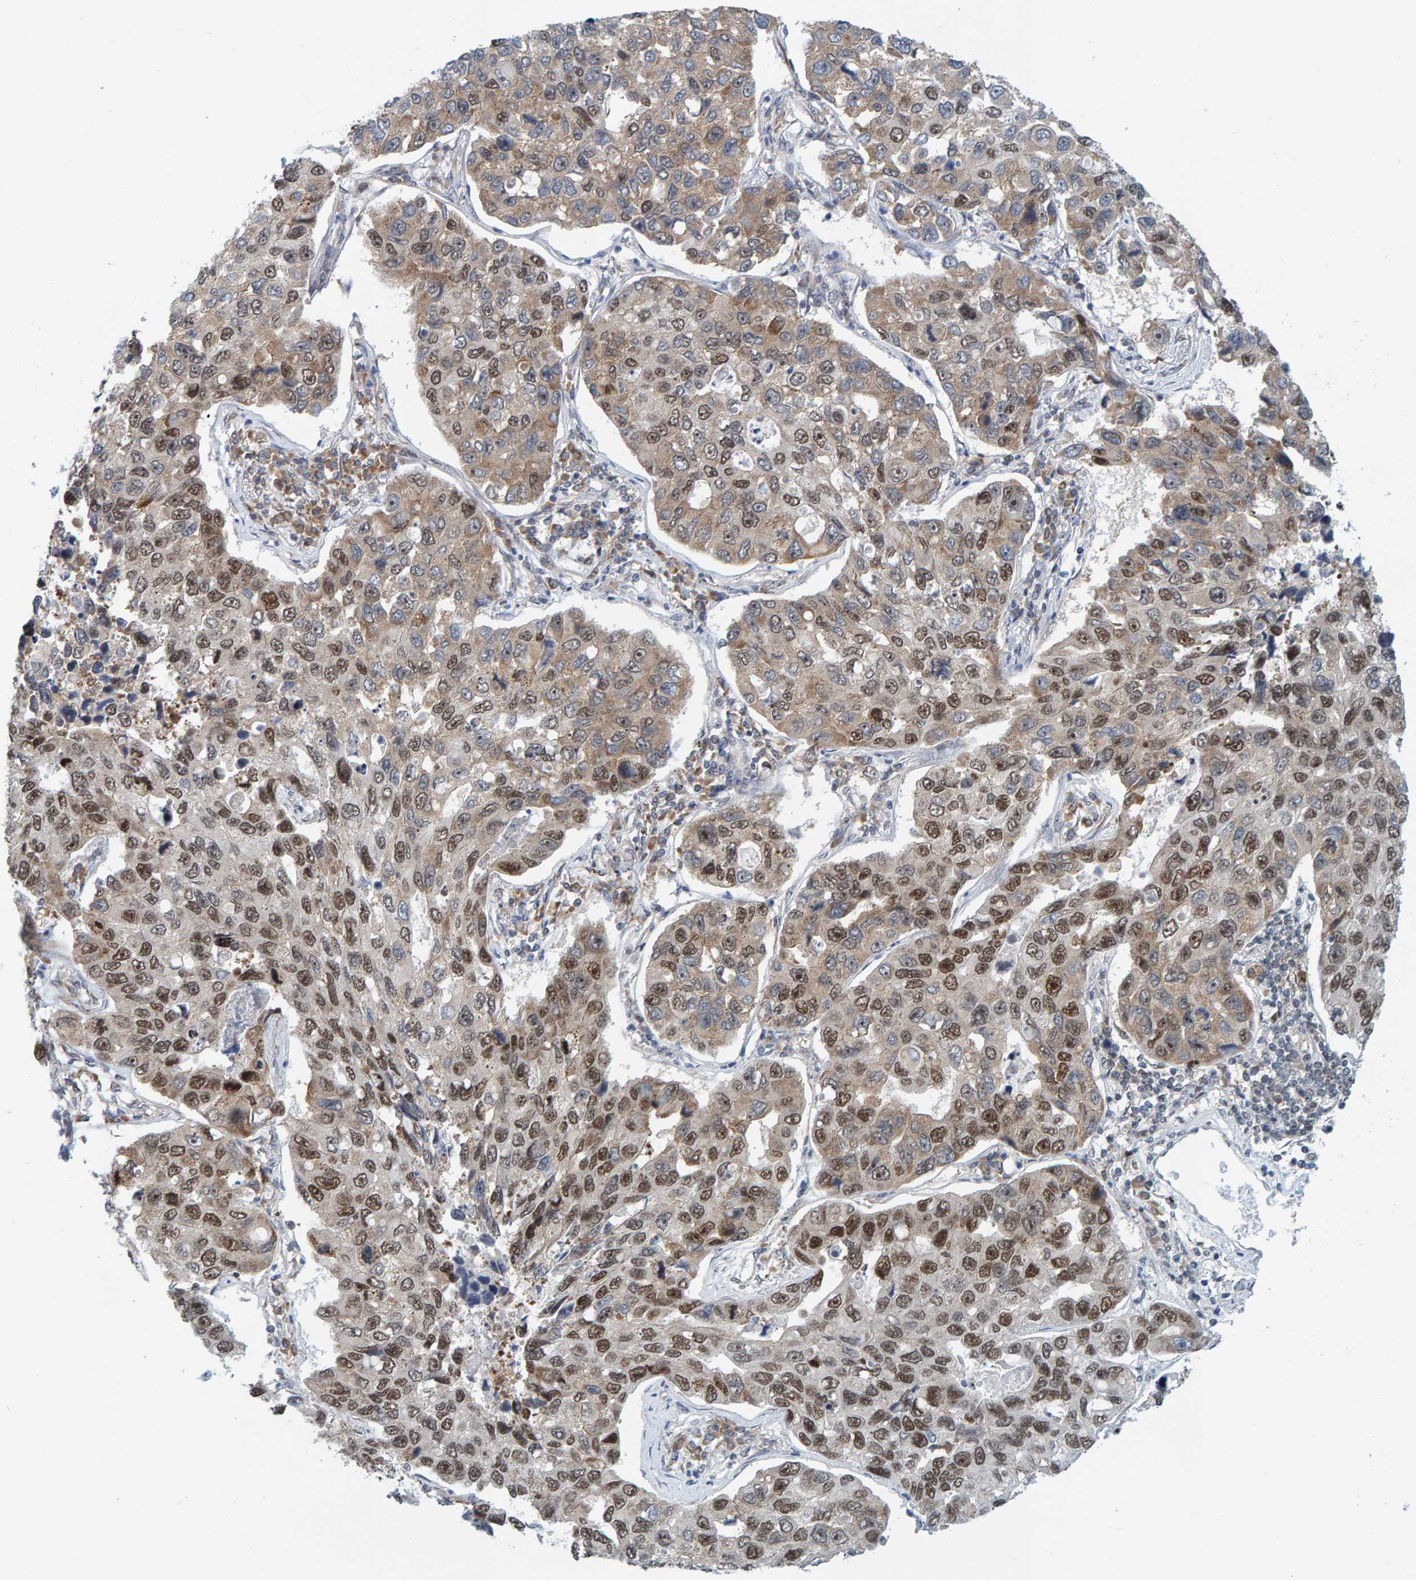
{"staining": {"intensity": "moderate", "quantity": ">75%", "location": "cytoplasmic/membranous,nuclear"}, "tissue": "lung cancer", "cell_type": "Tumor cells", "image_type": "cancer", "snomed": [{"axis": "morphology", "description": "Adenocarcinoma, NOS"}, {"axis": "topography", "description": "Lung"}], "caption": "Lung adenocarcinoma stained with a protein marker demonstrates moderate staining in tumor cells.", "gene": "POLR1E", "patient": {"sex": "male", "age": 64}}